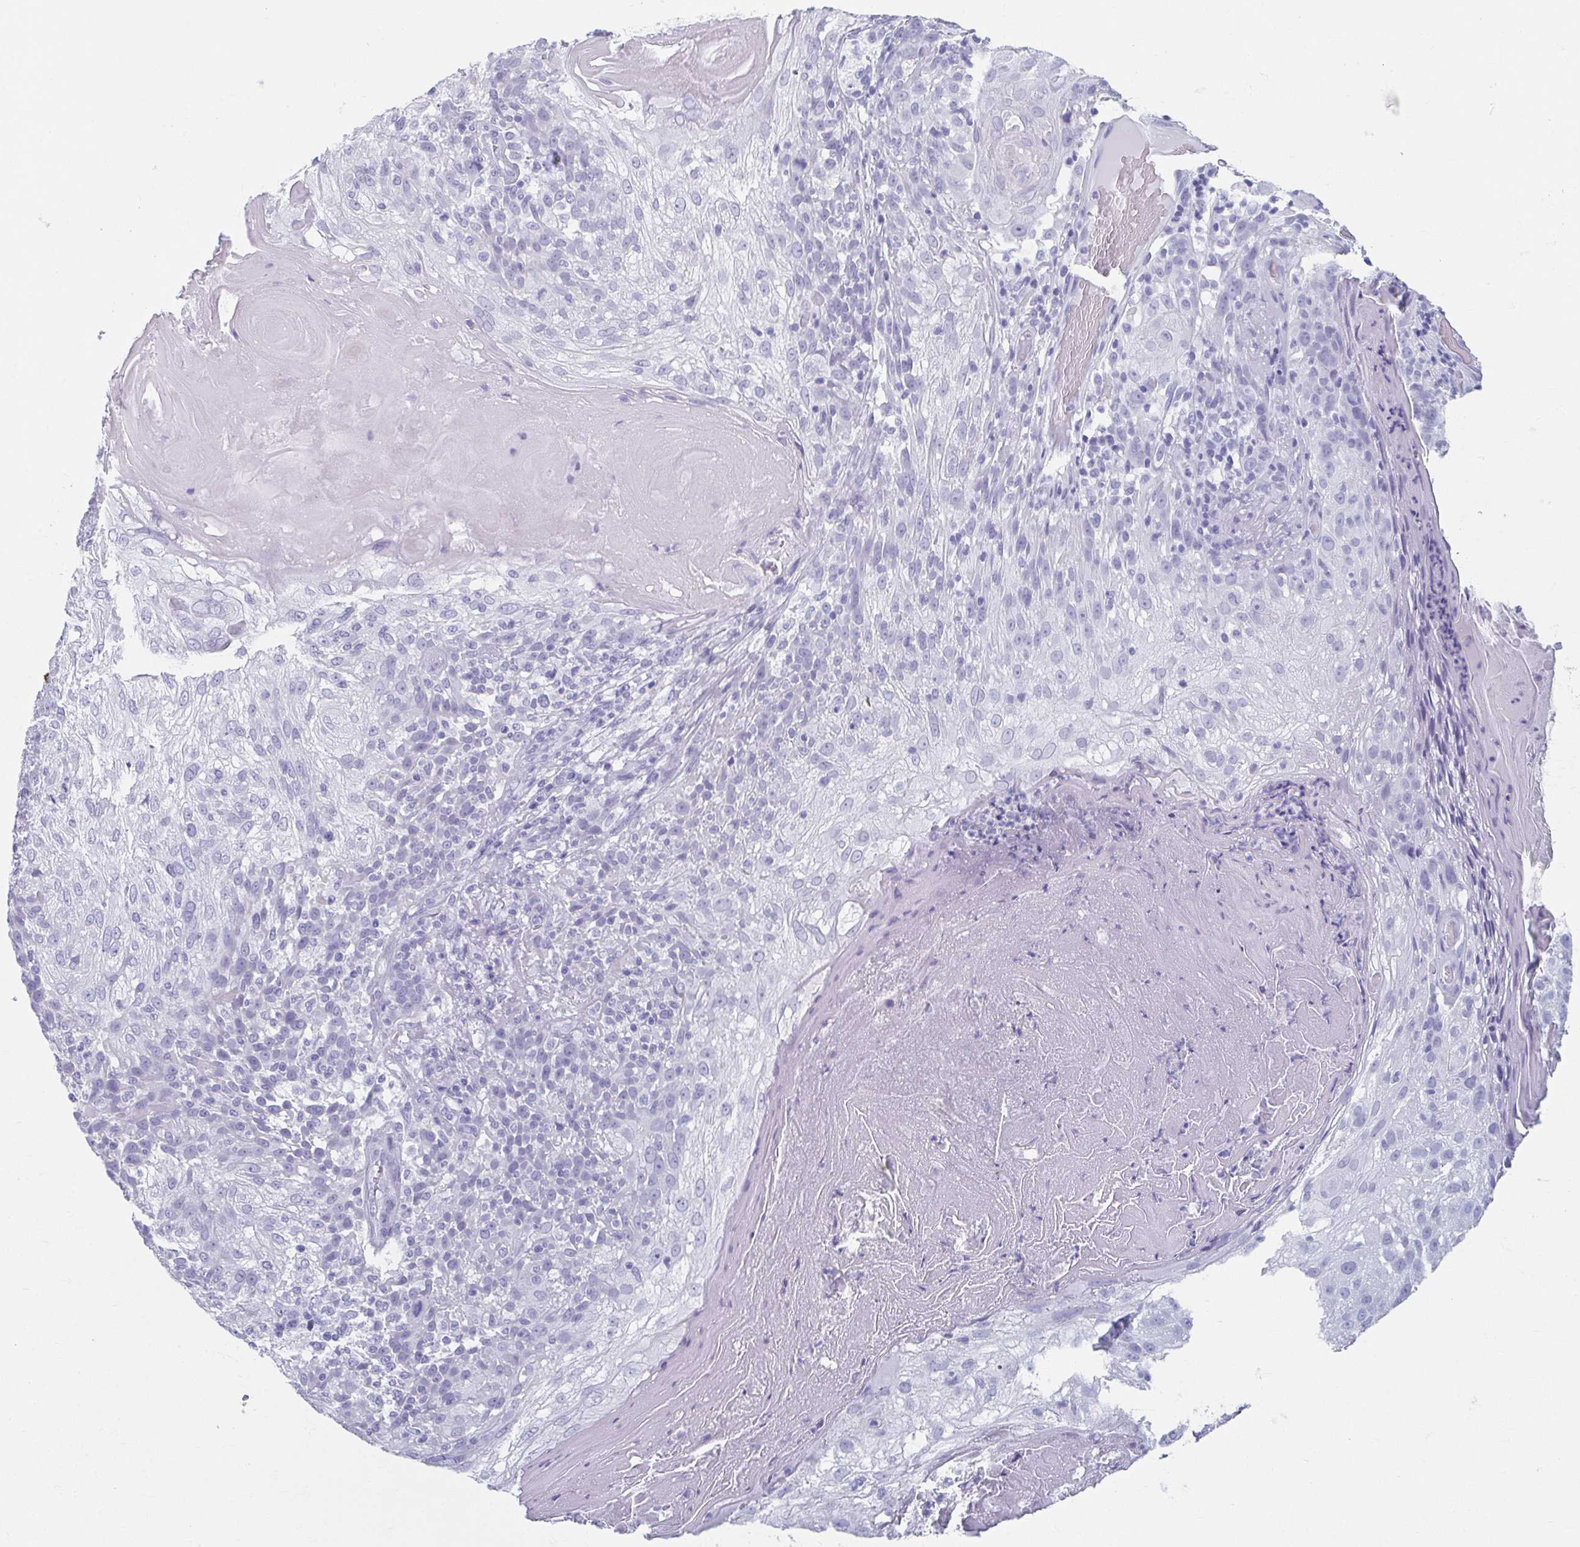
{"staining": {"intensity": "negative", "quantity": "none", "location": "none"}, "tissue": "skin cancer", "cell_type": "Tumor cells", "image_type": "cancer", "snomed": [{"axis": "morphology", "description": "Normal tissue, NOS"}, {"axis": "morphology", "description": "Squamous cell carcinoma, NOS"}, {"axis": "topography", "description": "Skin"}], "caption": "DAB immunohistochemical staining of human skin cancer (squamous cell carcinoma) shows no significant staining in tumor cells.", "gene": "GHRL", "patient": {"sex": "female", "age": 83}}